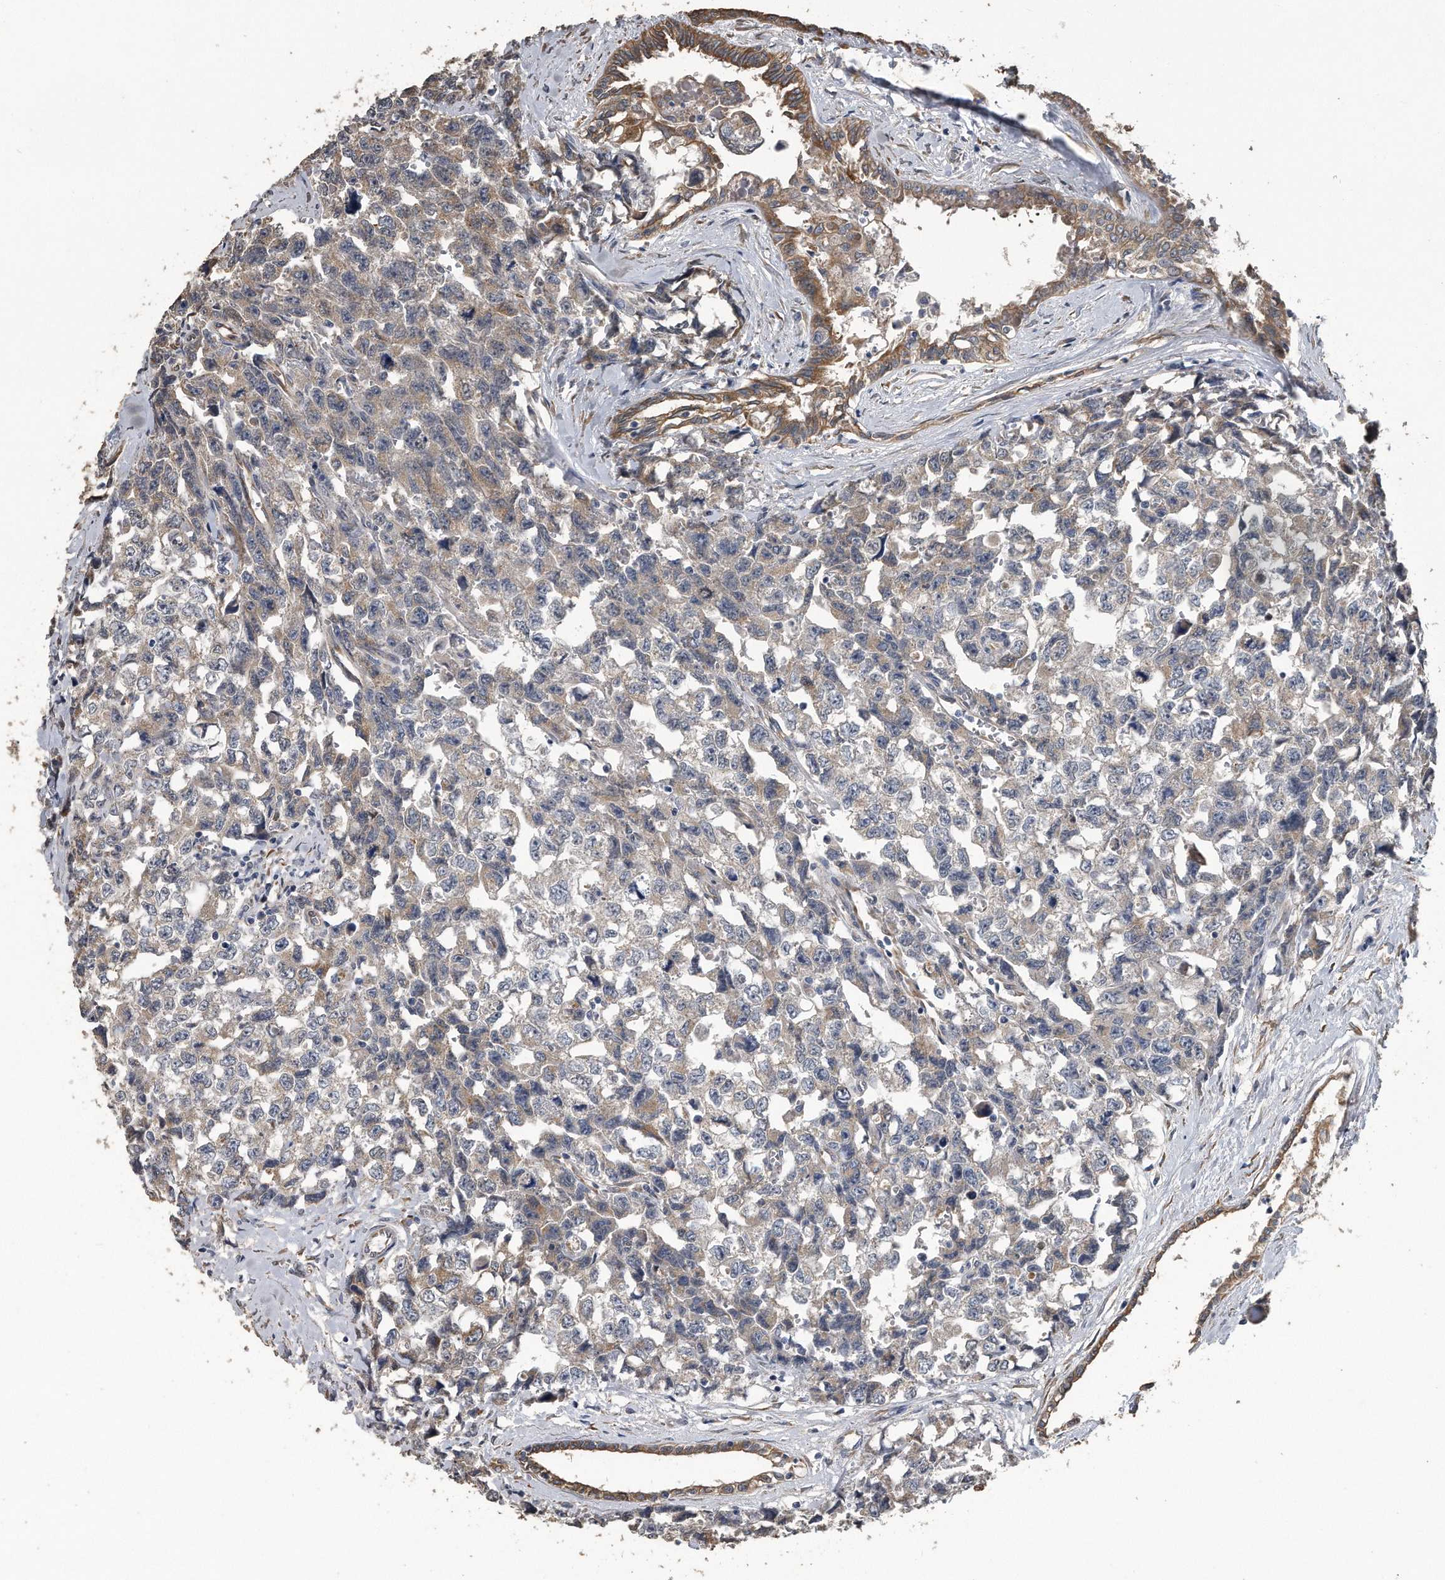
{"staining": {"intensity": "weak", "quantity": "<25%", "location": "cytoplasmic/membranous"}, "tissue": "testis cancer", "cell_type": "Tumor cells", "image_type": "cancer", "snomed": [{"axis": "morphology", "description": "Carcinoma, Embryonal, NOS"}, {"axis": "topography", "description": "Testis"}], "caption": "A high-resolution photomicrograph shows IHC staining of testis cancer (embryonal carcinoma), which reveals no significant expression in tumor cells.", "gene": "PCLO", "patient": {"sex": "male", "age": 31}}